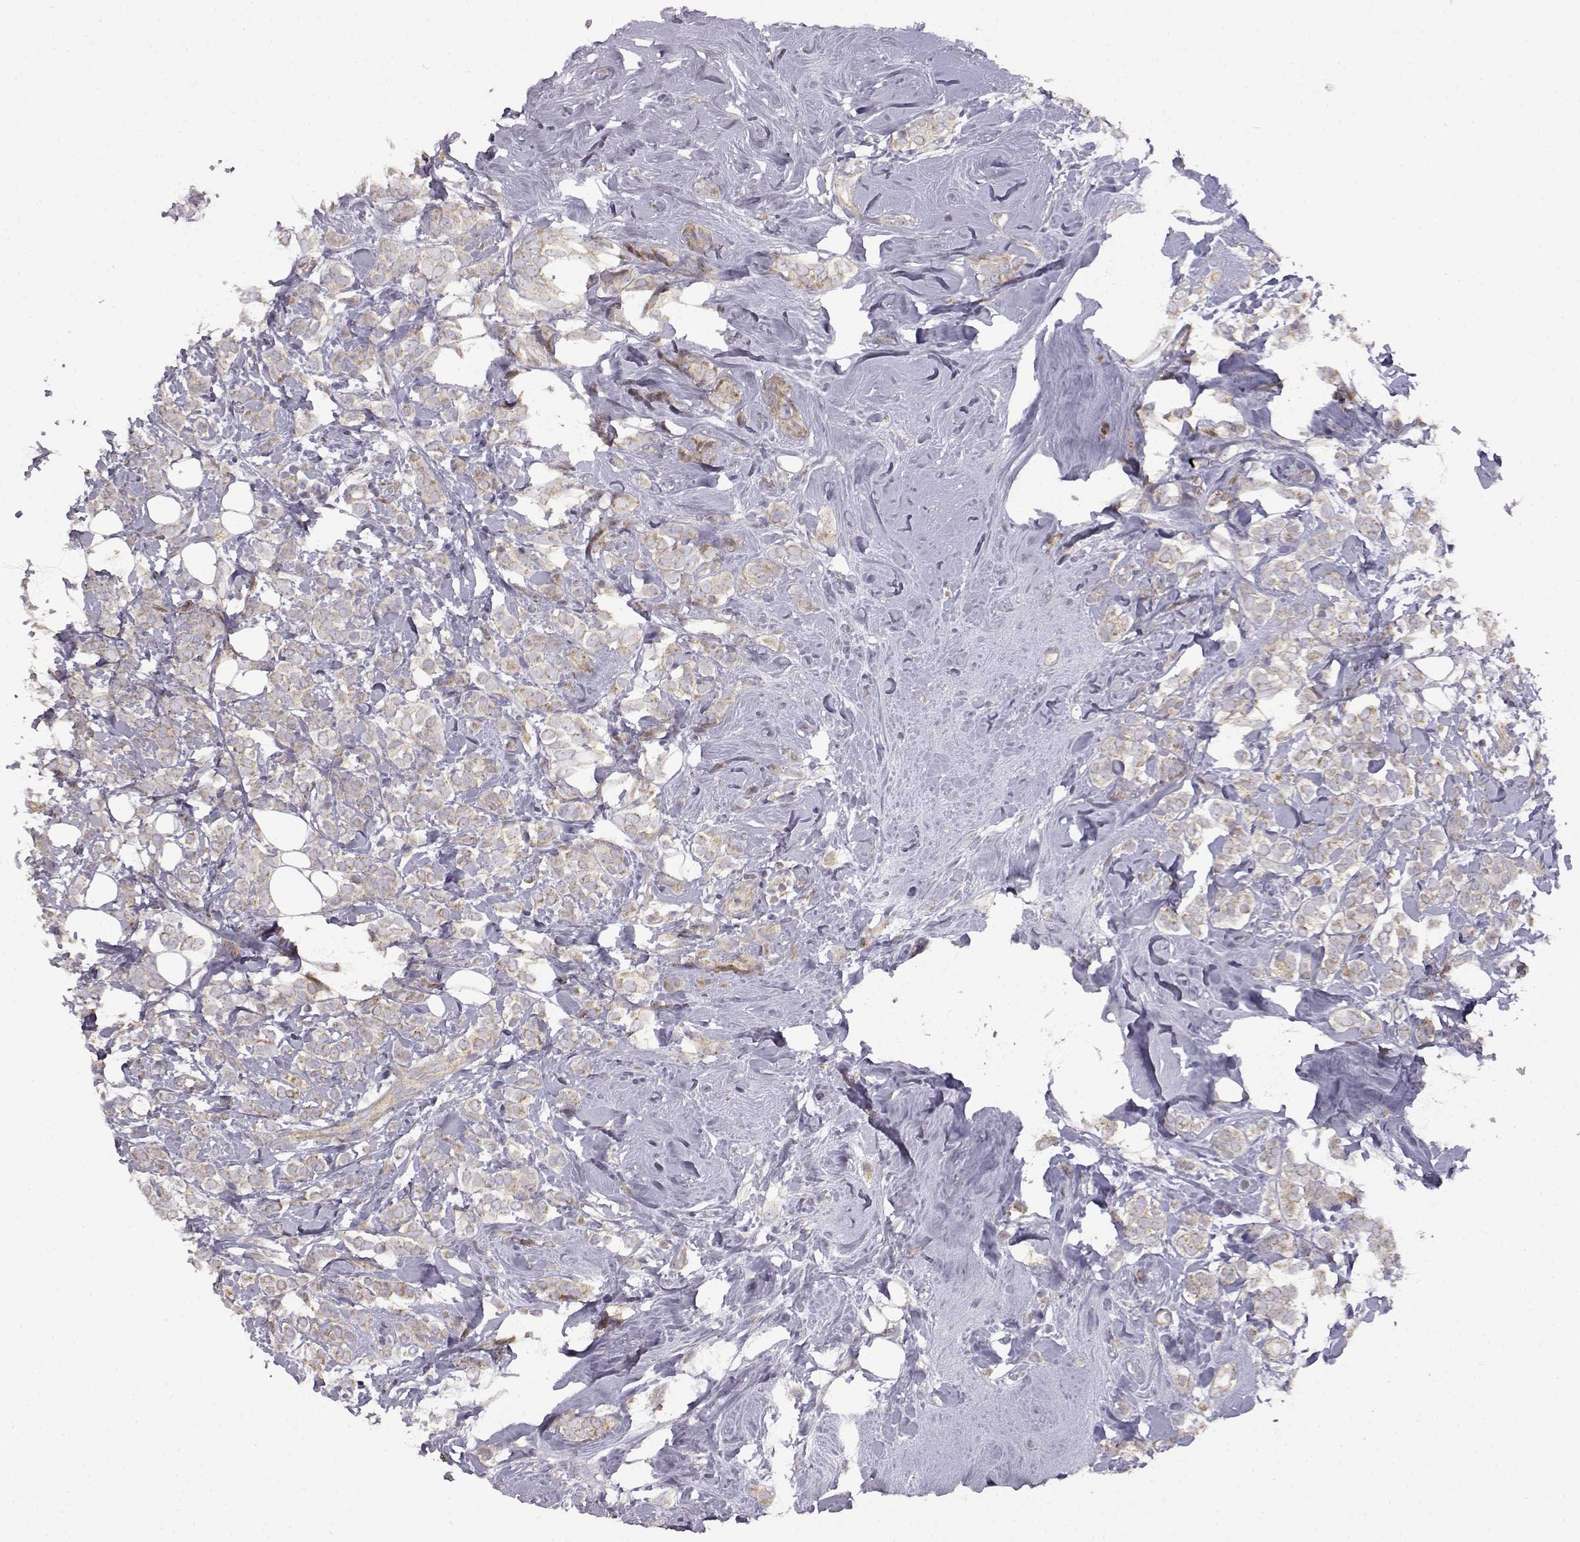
{"staining": {"intensity": "weak", "quantity": "25%-75%", "location": "cytoplasmic/membranous"}, "tissue": "breast cancer", "cell_type": "Tumor cells", "image_type": "cancer", "snomed": [{"axis": "morphology", "description": "Lobular carcinoma"}, {"axis": "topography", "description": "Breast"}], "caption": "Immunohistochemistry (IHC) photomicrograph of breast cancer stained for a protein (brown), which reveals low levels of weak cytoplasmic/membranous expression in approximately 25%-75% of tumor cells.", "gene": "DDC", "patient": {"sex": "female", "age": 49}}